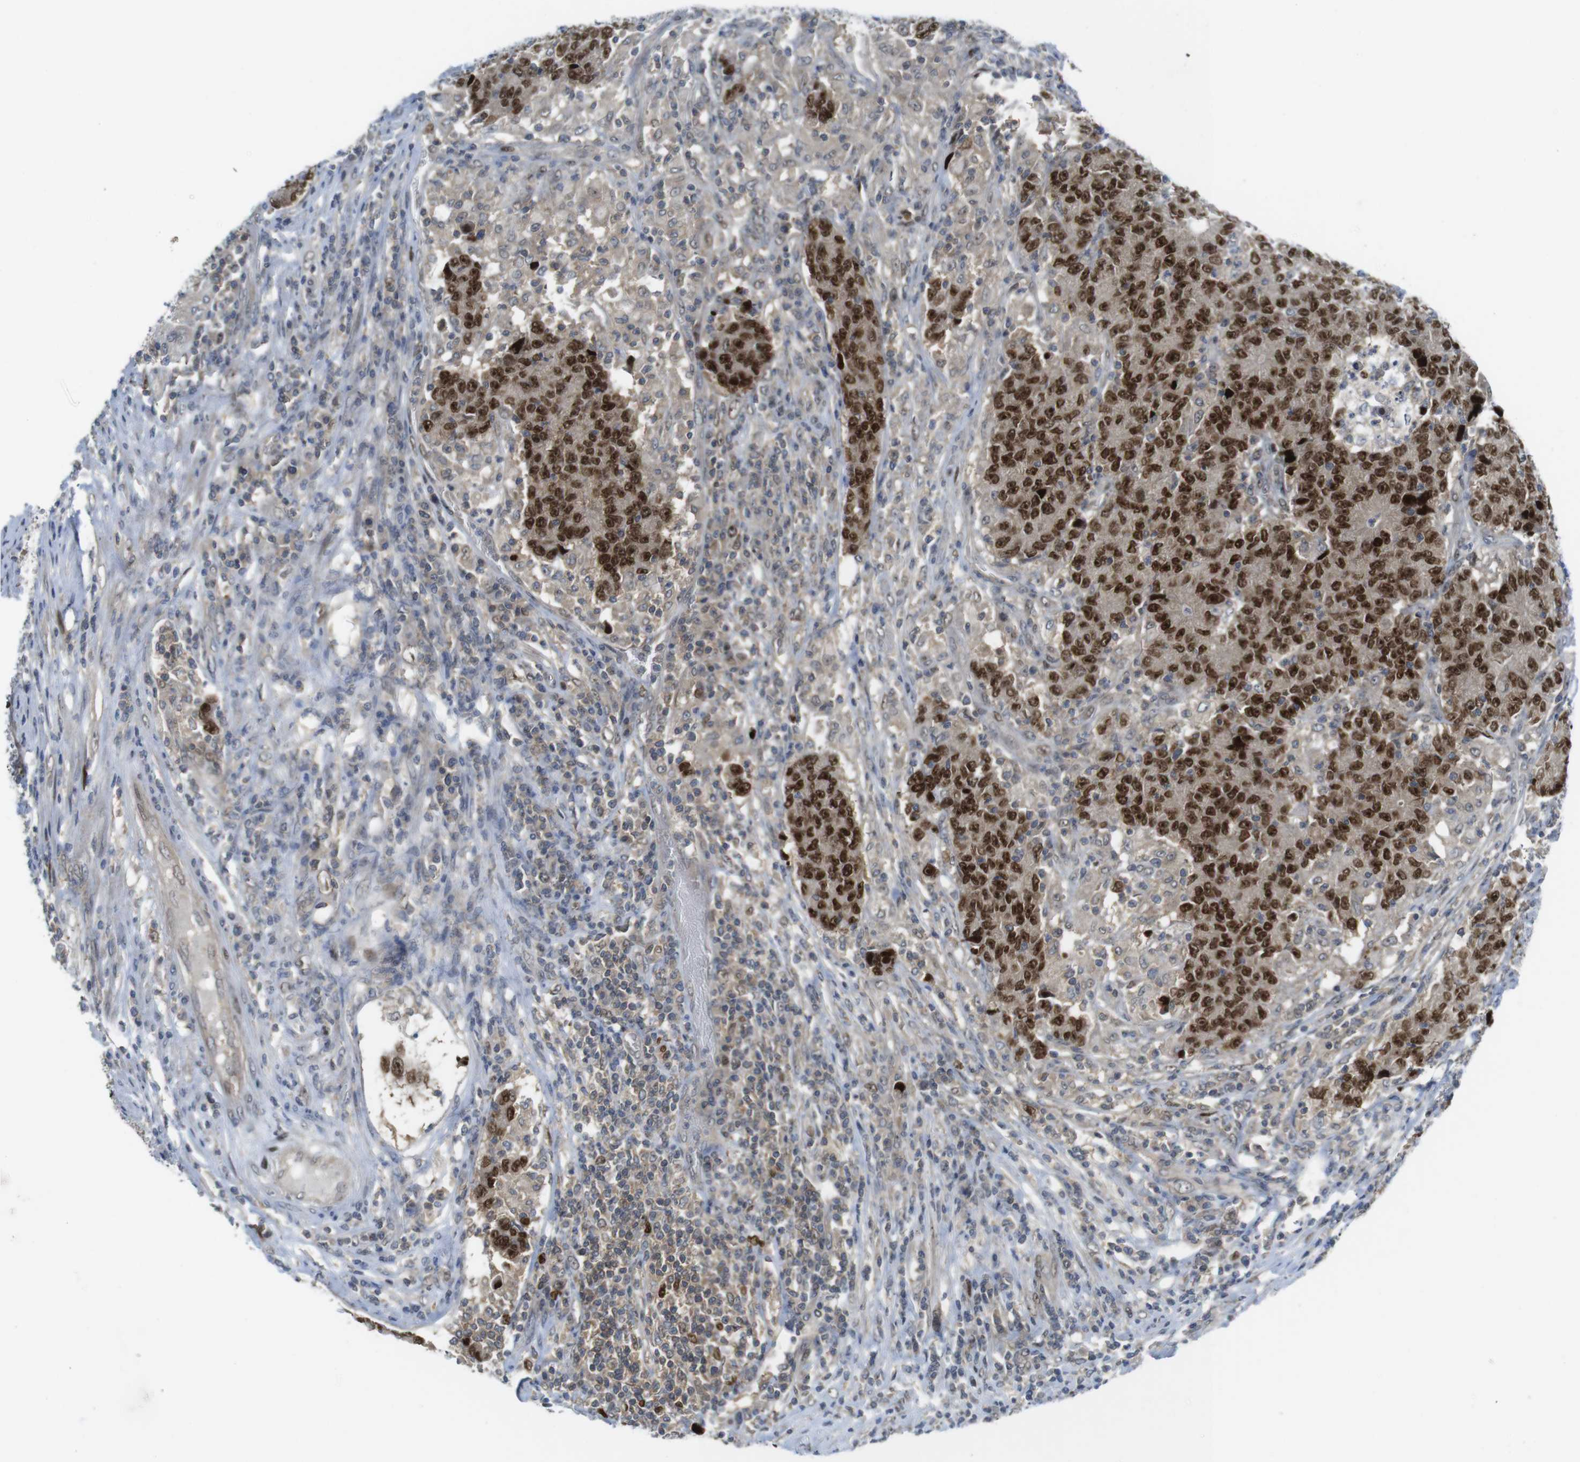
{"staining": {"intensity": "strong", "quantity": ">75%", "location": "nuclear"}, "tissue": "colorectal cancer", "cell_type": "Tumor cells", "image_type": "cancer", "snomed": [{"axis": "morphology", "description": "Normal tissue, NOS"}, {"axis": "morphology", "description": "Adenocarcinoma, NOS"}, {"axis": "topography", "description": "Colon"}], "caption": "A high-resolution image shows immunohistochemistry (IHC) staining of colorectal cancer, which shows strong nuclear expression in approximately >75% of tumor cells.", "gene": "RCC1", "patient": {"sex": "female", "age": 75}}